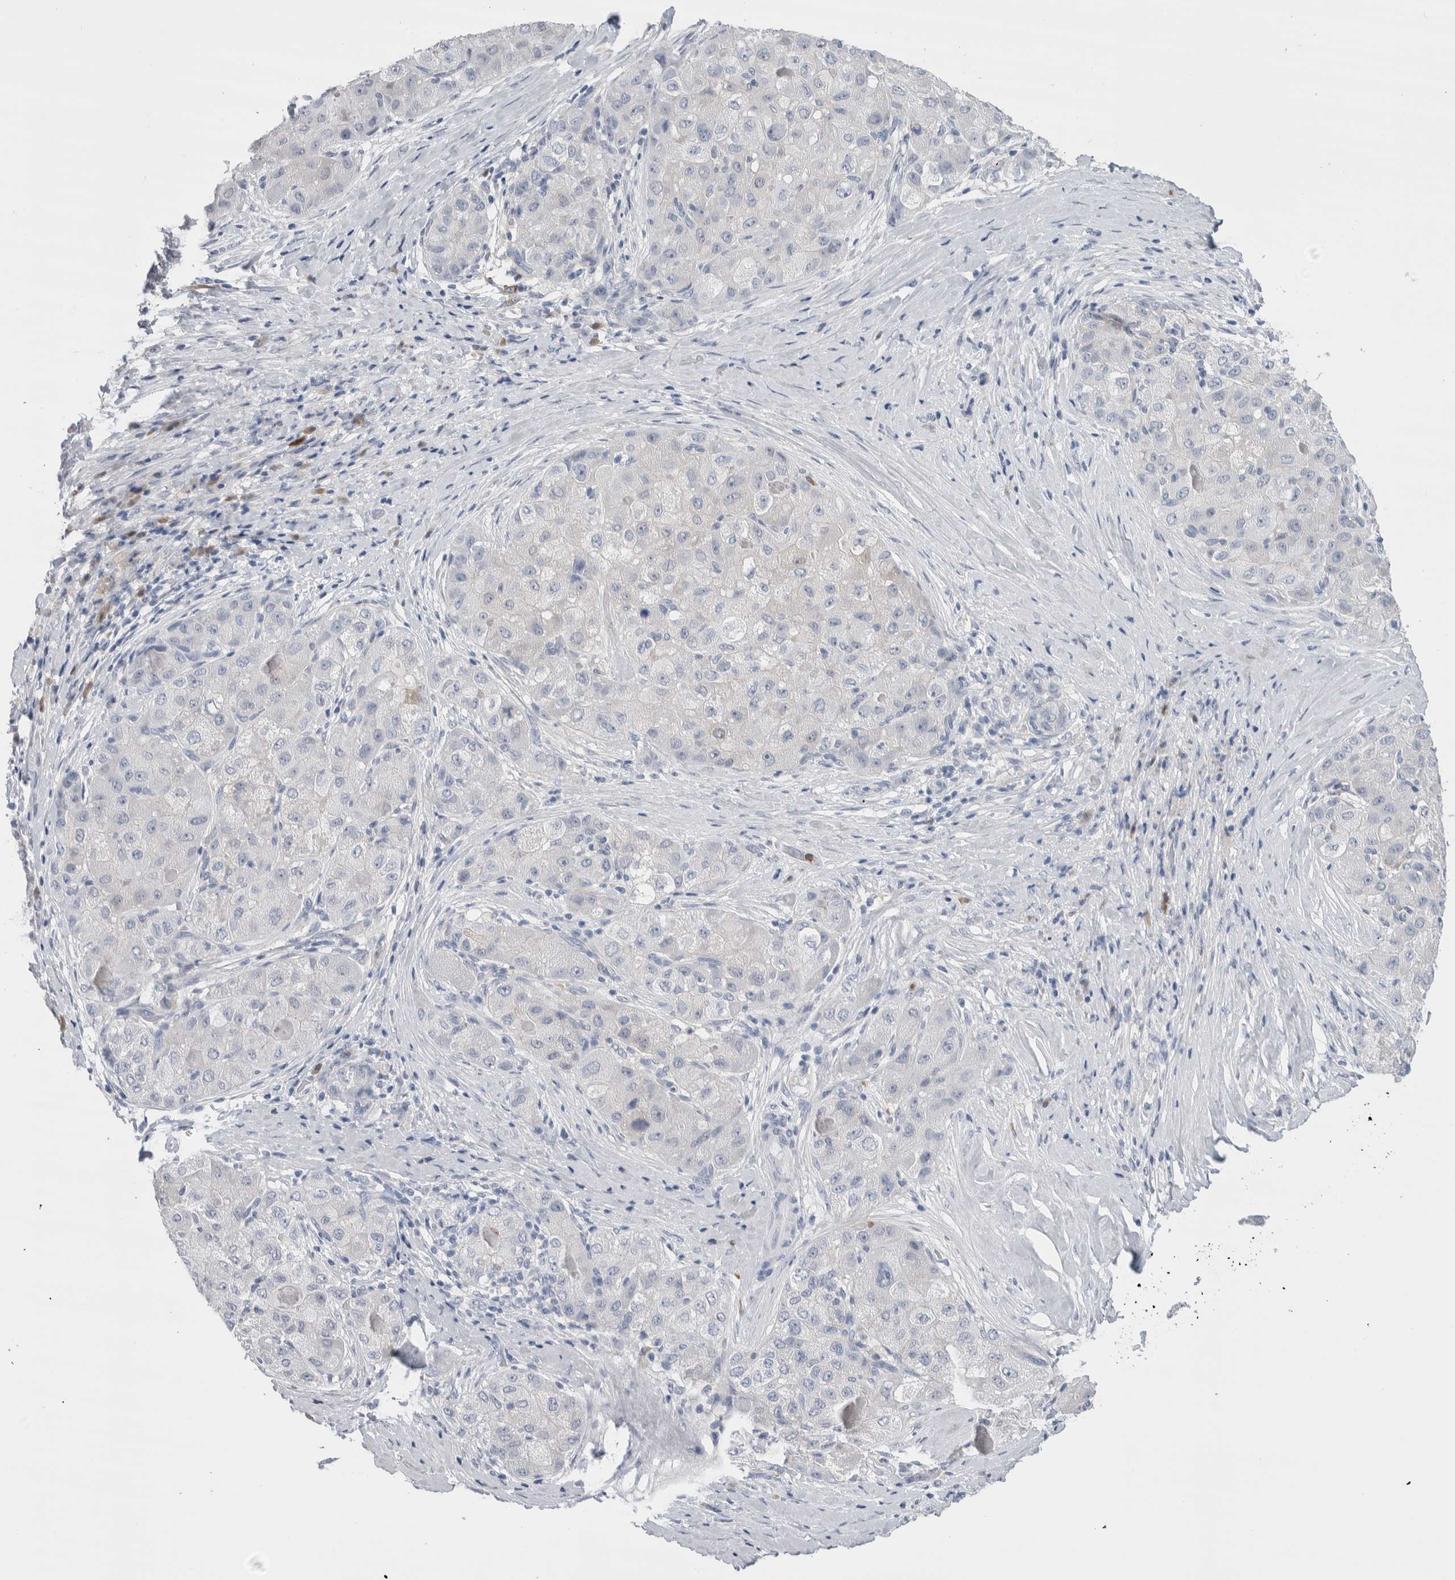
{"staining": {"intensity": "negative", "quantity": "none", "location": "none"}, "tissue": "liver cancer", "cell_type": "Tumor cells", "image_type": "cancer", "snomed": [{"axis": "morphology", "description": "Carcinoma, Hepatocellular, NOS"}, {"axis": "topography", "description": "Liver"}], "caption": "Tumor cells are negative for brown protein staining in hepatocellular carcinoma (liver).", "gene": "LURAP1L", "patient": {"sex": "male", "age": 80}}